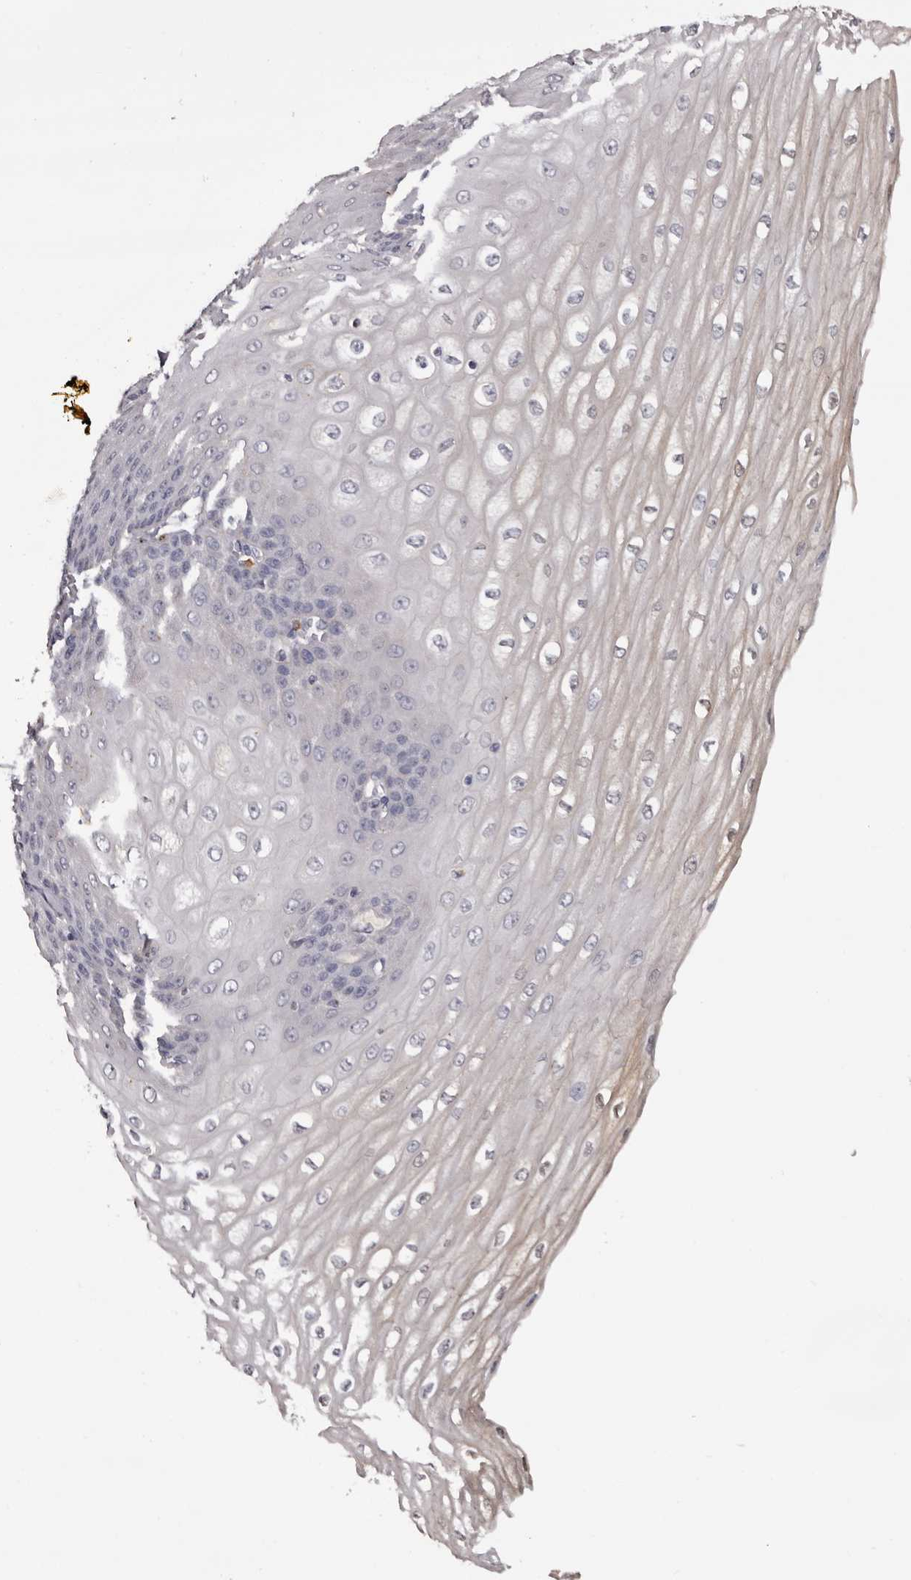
{"staining": {"intensity": "negative", "quantity": "none", "location": "none"}, "tissue": "esophagus", "cell_type": "Squamous epithelial cells", "image_type": "normal", "snomed": [{"axis": "morphology", "description": "Normal tissue, NOS"}, {"axis": "topography", "description": "Esophagus"}], "caption": "There is no significant staining in squamous epithelial cells of esophagus. Brightfield microscopy of immunohistochemistry stained with DAB (3,3'-diaminobenzidine) (brown) and hematoxylin (blue), captured at high magnification.", "gene": "DAP", "patient": {"sex": "male", "age": 60}}